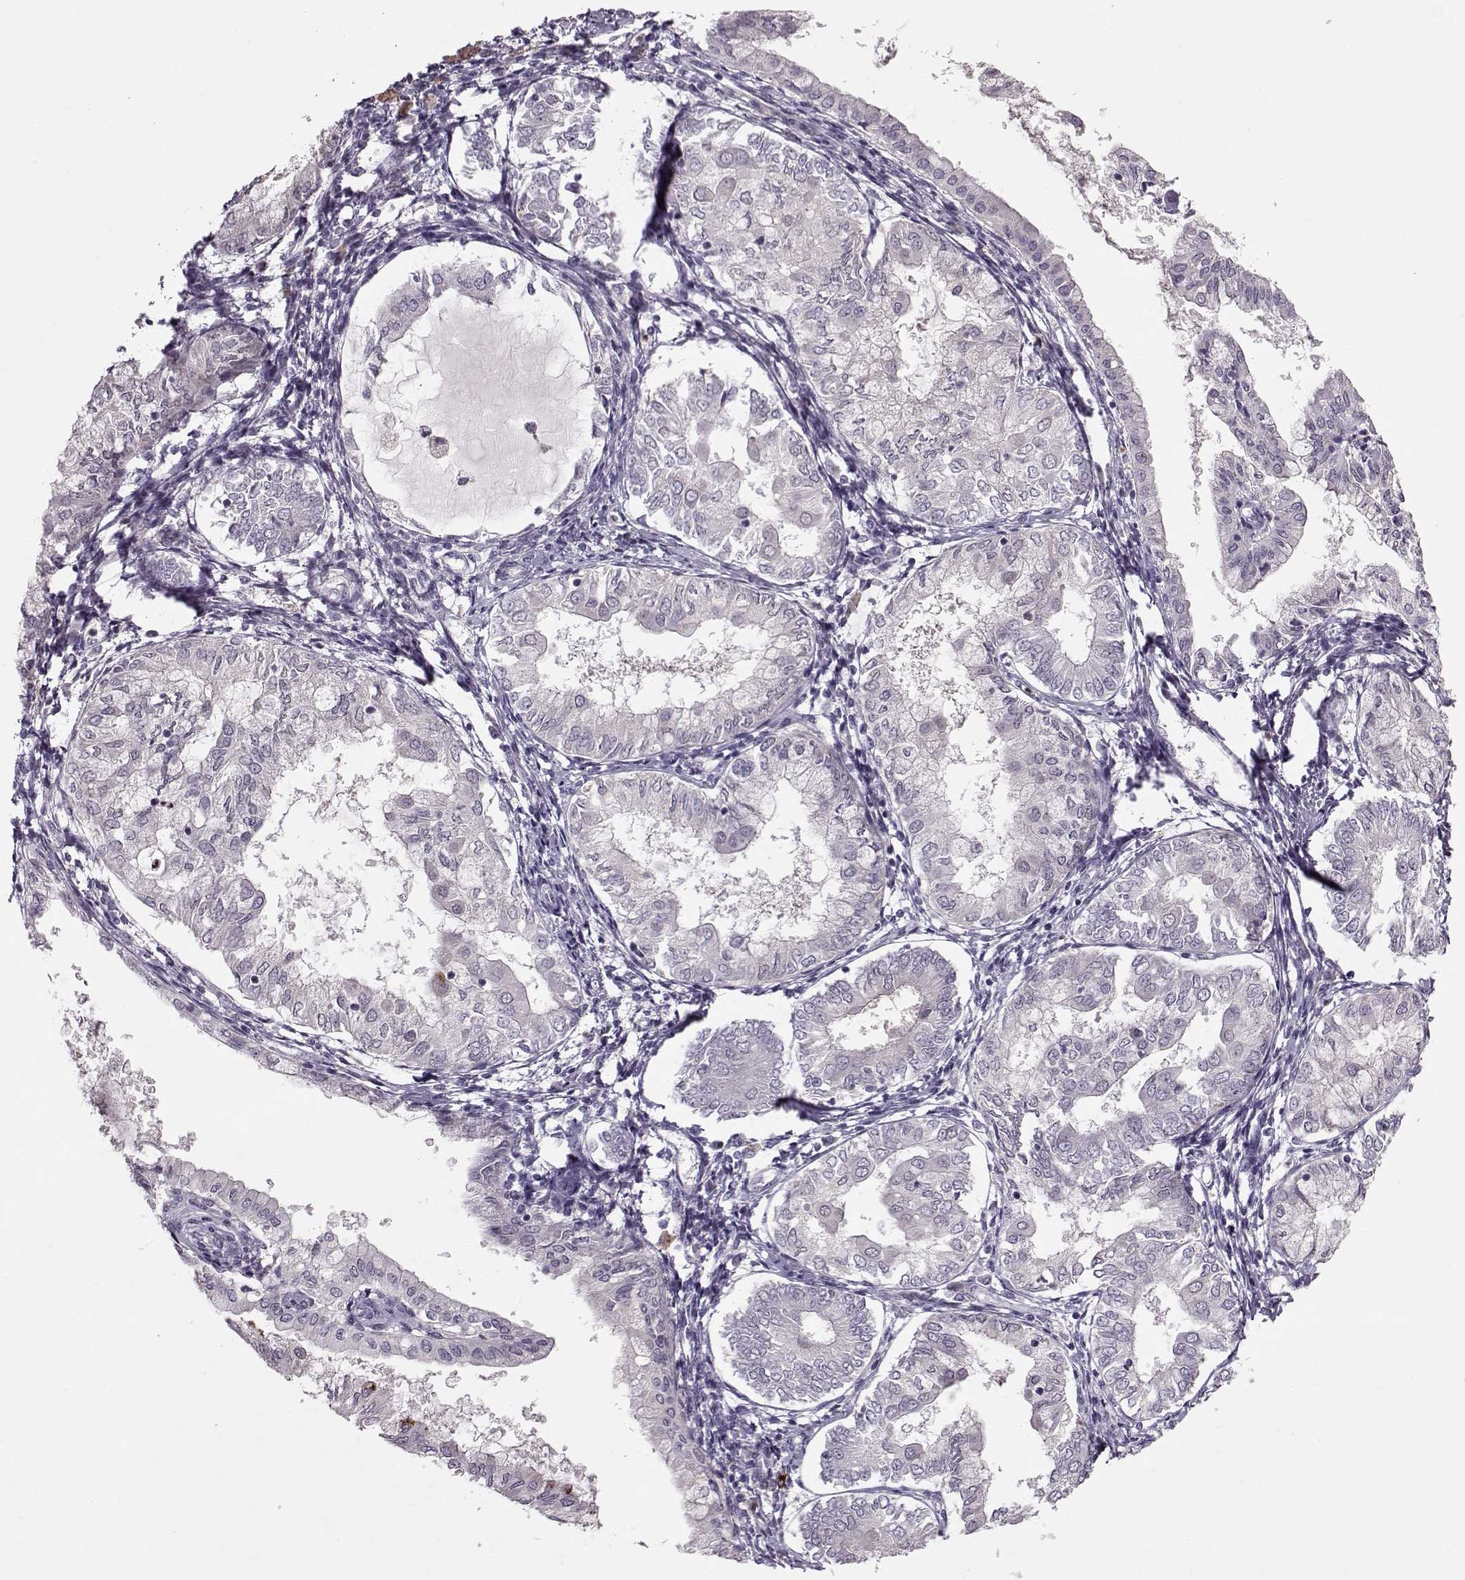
{"staining": {"intensity": "negative", "quantity": "none", "location": "none"}, "tissue": "endometrial cancer", "cell_type": "Tumor cells", "image_type": "cancer", "snomed": [{"axis": "morphology", "description": "Adenocarcinoma, NOS"}, {"axis": "topography", "description": "Endometrium"}], "caption": "IHC image of neoplastic tissue: human endometrial cancer (adenocarcinoma) stained with DAB shows no significant protein expression in tumor cells.", "gene": "ACOT11", "patient": {"sex": "female", "age": 68}}